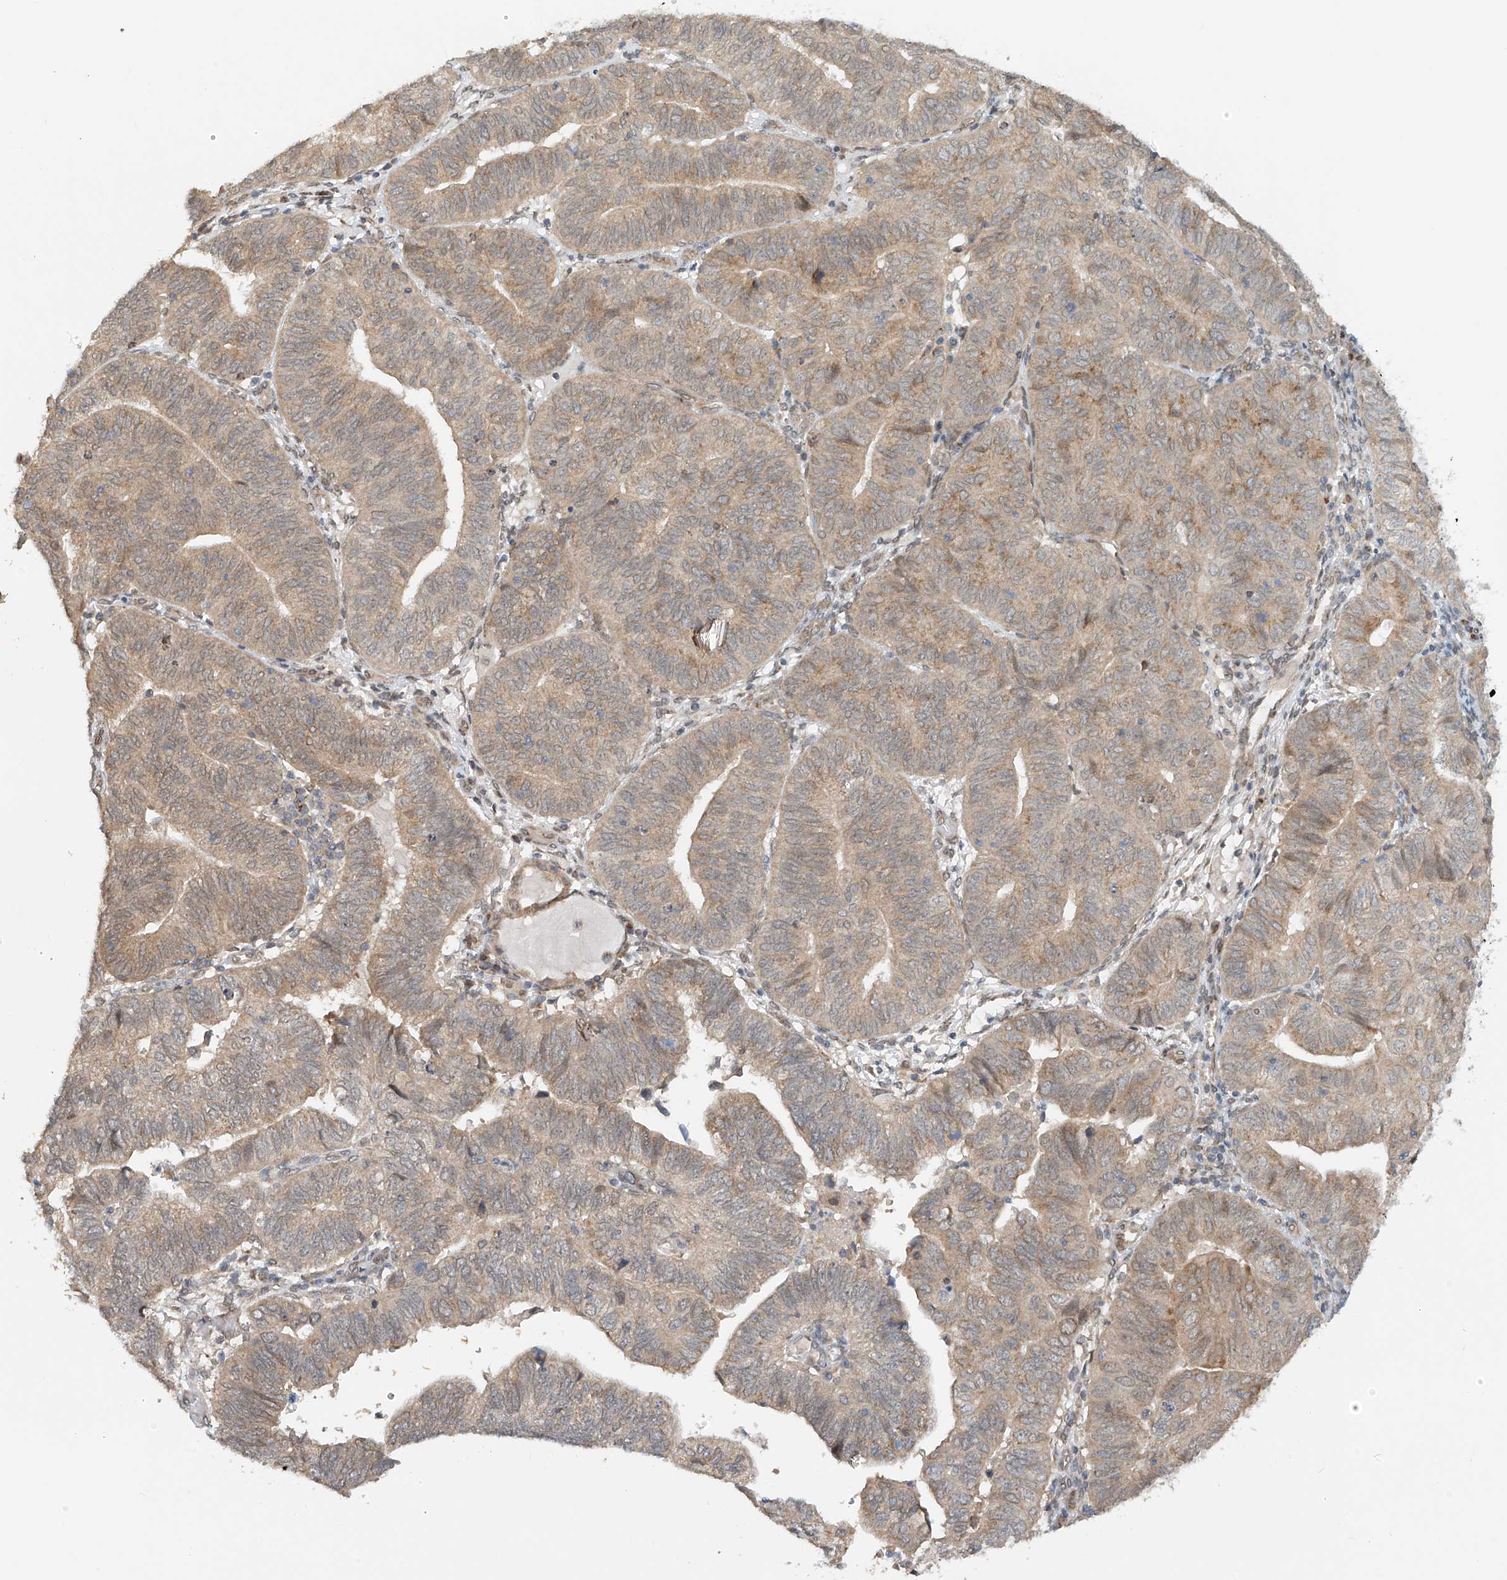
{"staining": {"intensity": "weak", "quantity": ">75%", "location": "cytoplasmic/membranous"}, "tissue": "endometrial cancer", "cell_type": "Tumor cells", "image_type": "cancer", "snomed": [{"axis": "morphology", "description": "Adenocarcinoma, NOS"}, {"axis": "topography", "description": "Uterus"}], "caption": "Endometrial adenocarcinoma stained with DAB immunohistochemistry (IHC) demonstrates low levels of weak cytoplasmic/membranous staining in about >75% of tumor cells. Nuclei are stained in blue.", "gene": "STARD9", "patient": {"sex": "female", "age": 77}}